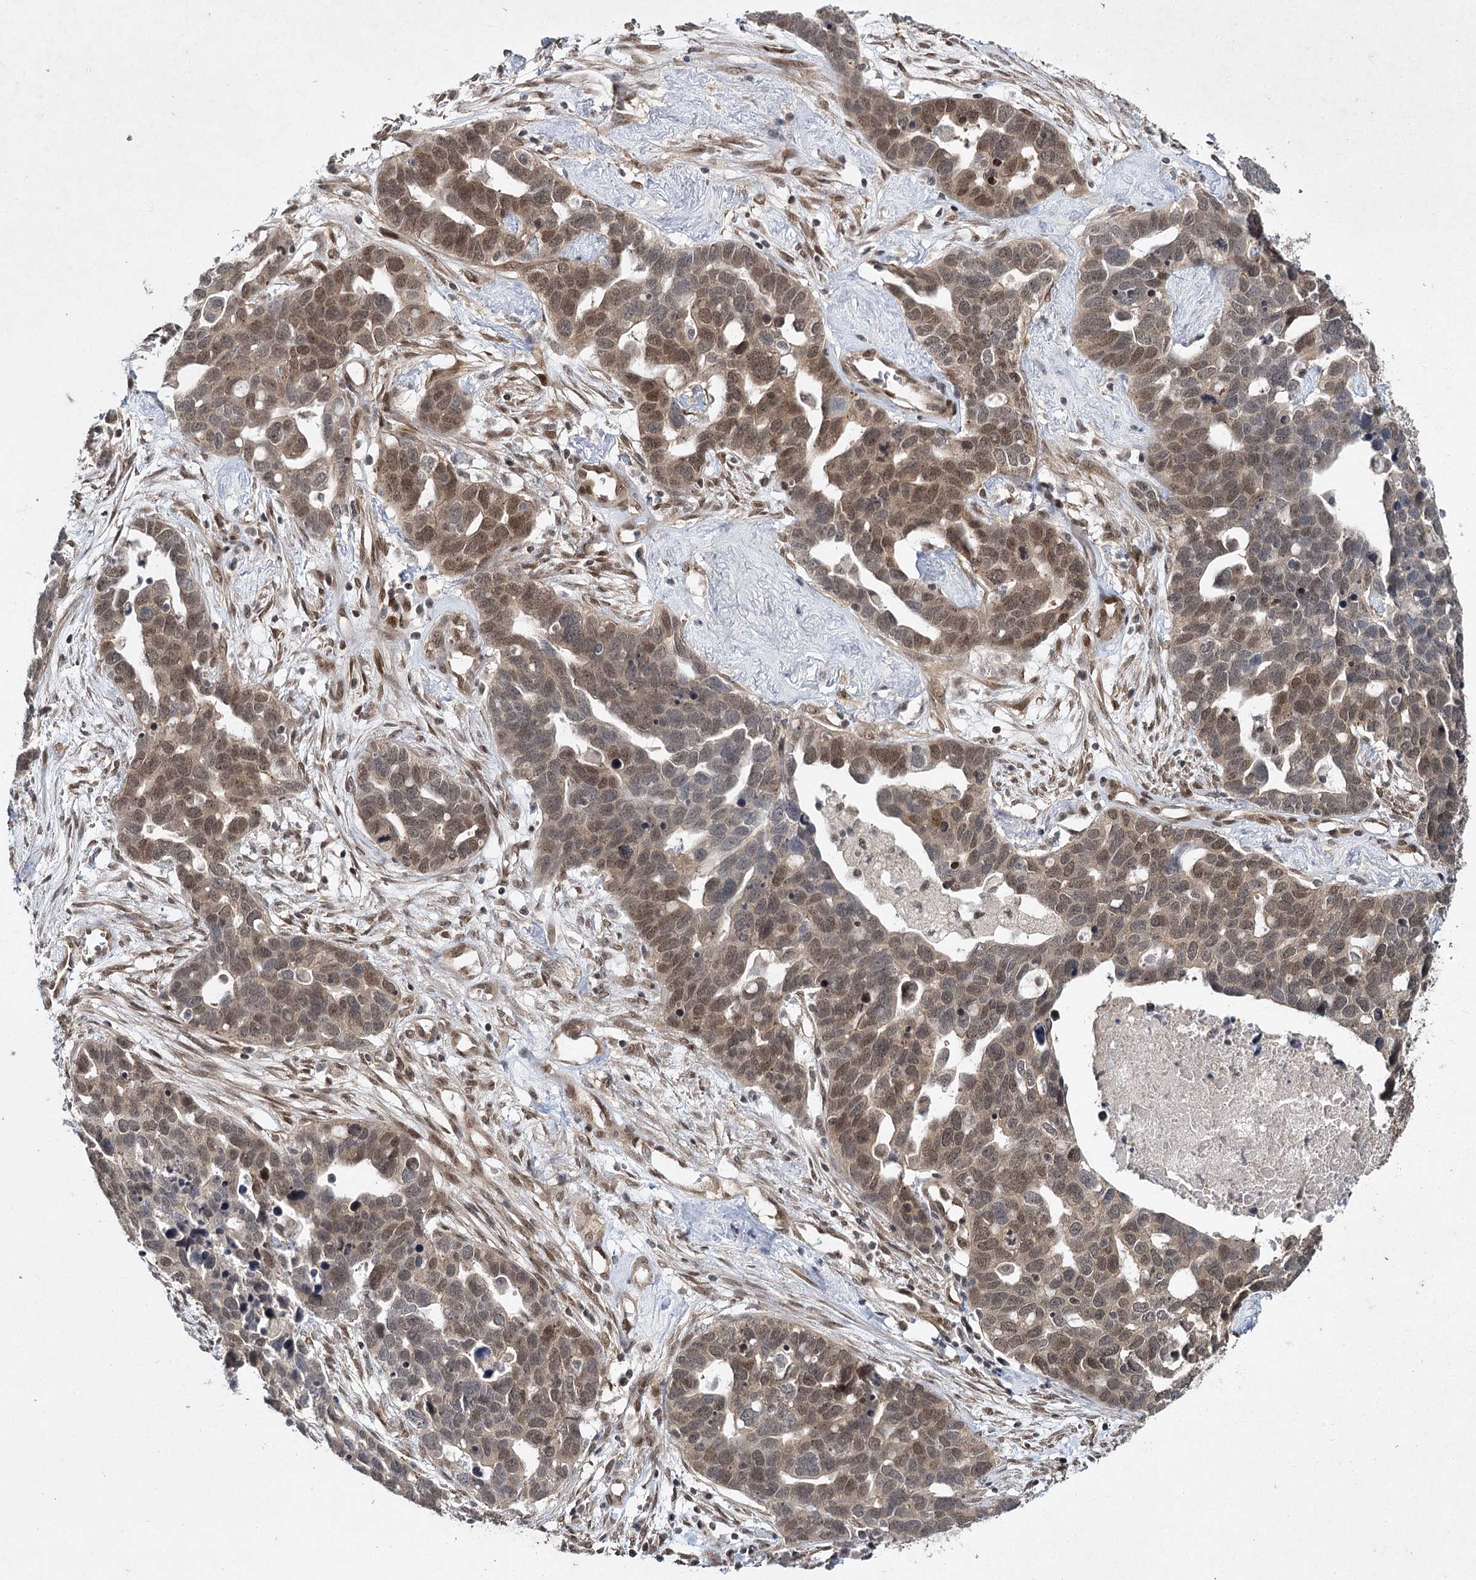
{"staining": {"intensity": "moderate", "quantity": ">75%", "location": "nuclear"}, "tissue": "ovarian cancer", "cell_type": "Tumor cells", "image_type": "cancer", "snomed": [{"axis": "morphology", "description": "Cystadenocarcinoma, serous, NOS"}, {"axis": "topography", "description": "Ovary"}], "caption": "A histopathology image showing moderate nuclear staining in about >75% of tumor cells in ovarian cancer (serous cystadenocarcinoma), as visualized by brown immunohistochemical staining.", "gene": "DCUN1D4", "patient": {"sex": "female", "age": 54}}